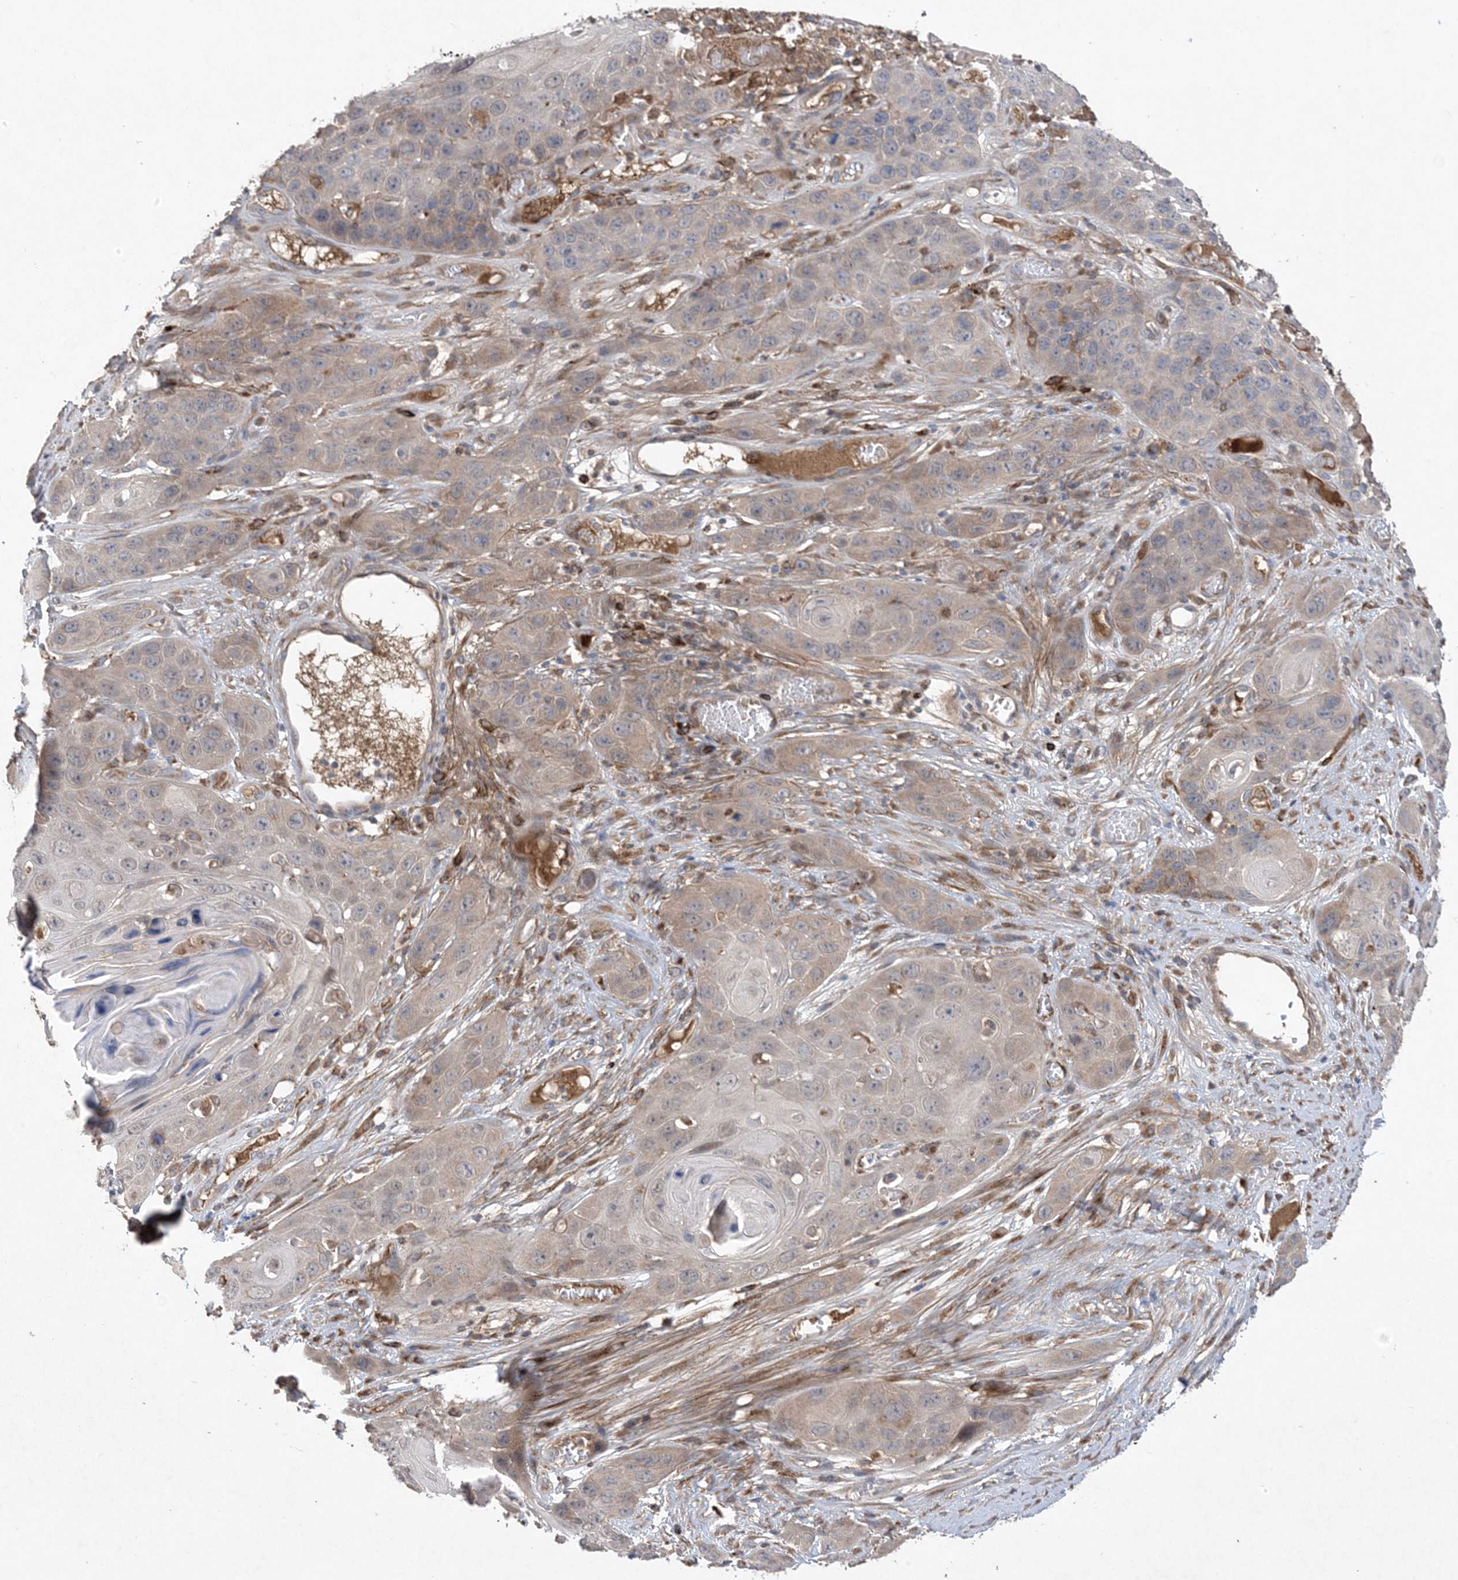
{"staining": {"intensity": "weak", "quantity": "25%-75%", "location": "cytoplasmic/membranous"}, "tissue": "skin cancer", "cell_type": "Tumor cells", "image_type": "cancer", "snomed": [{"axis": "morphology", "description": "Squamous cell carcinoma, NOS"}, {"axis": "topography", "description": "Skin"}], "caption": "Immunohistochemical staining of human skin cancer (squamous cell carcinoma) shows low levels of weak cytoplasmic/membranous staining in about 25%-75% of tumor cells.", "gene": "MASP2", "patient": {"sex": "male", "age": 55}}